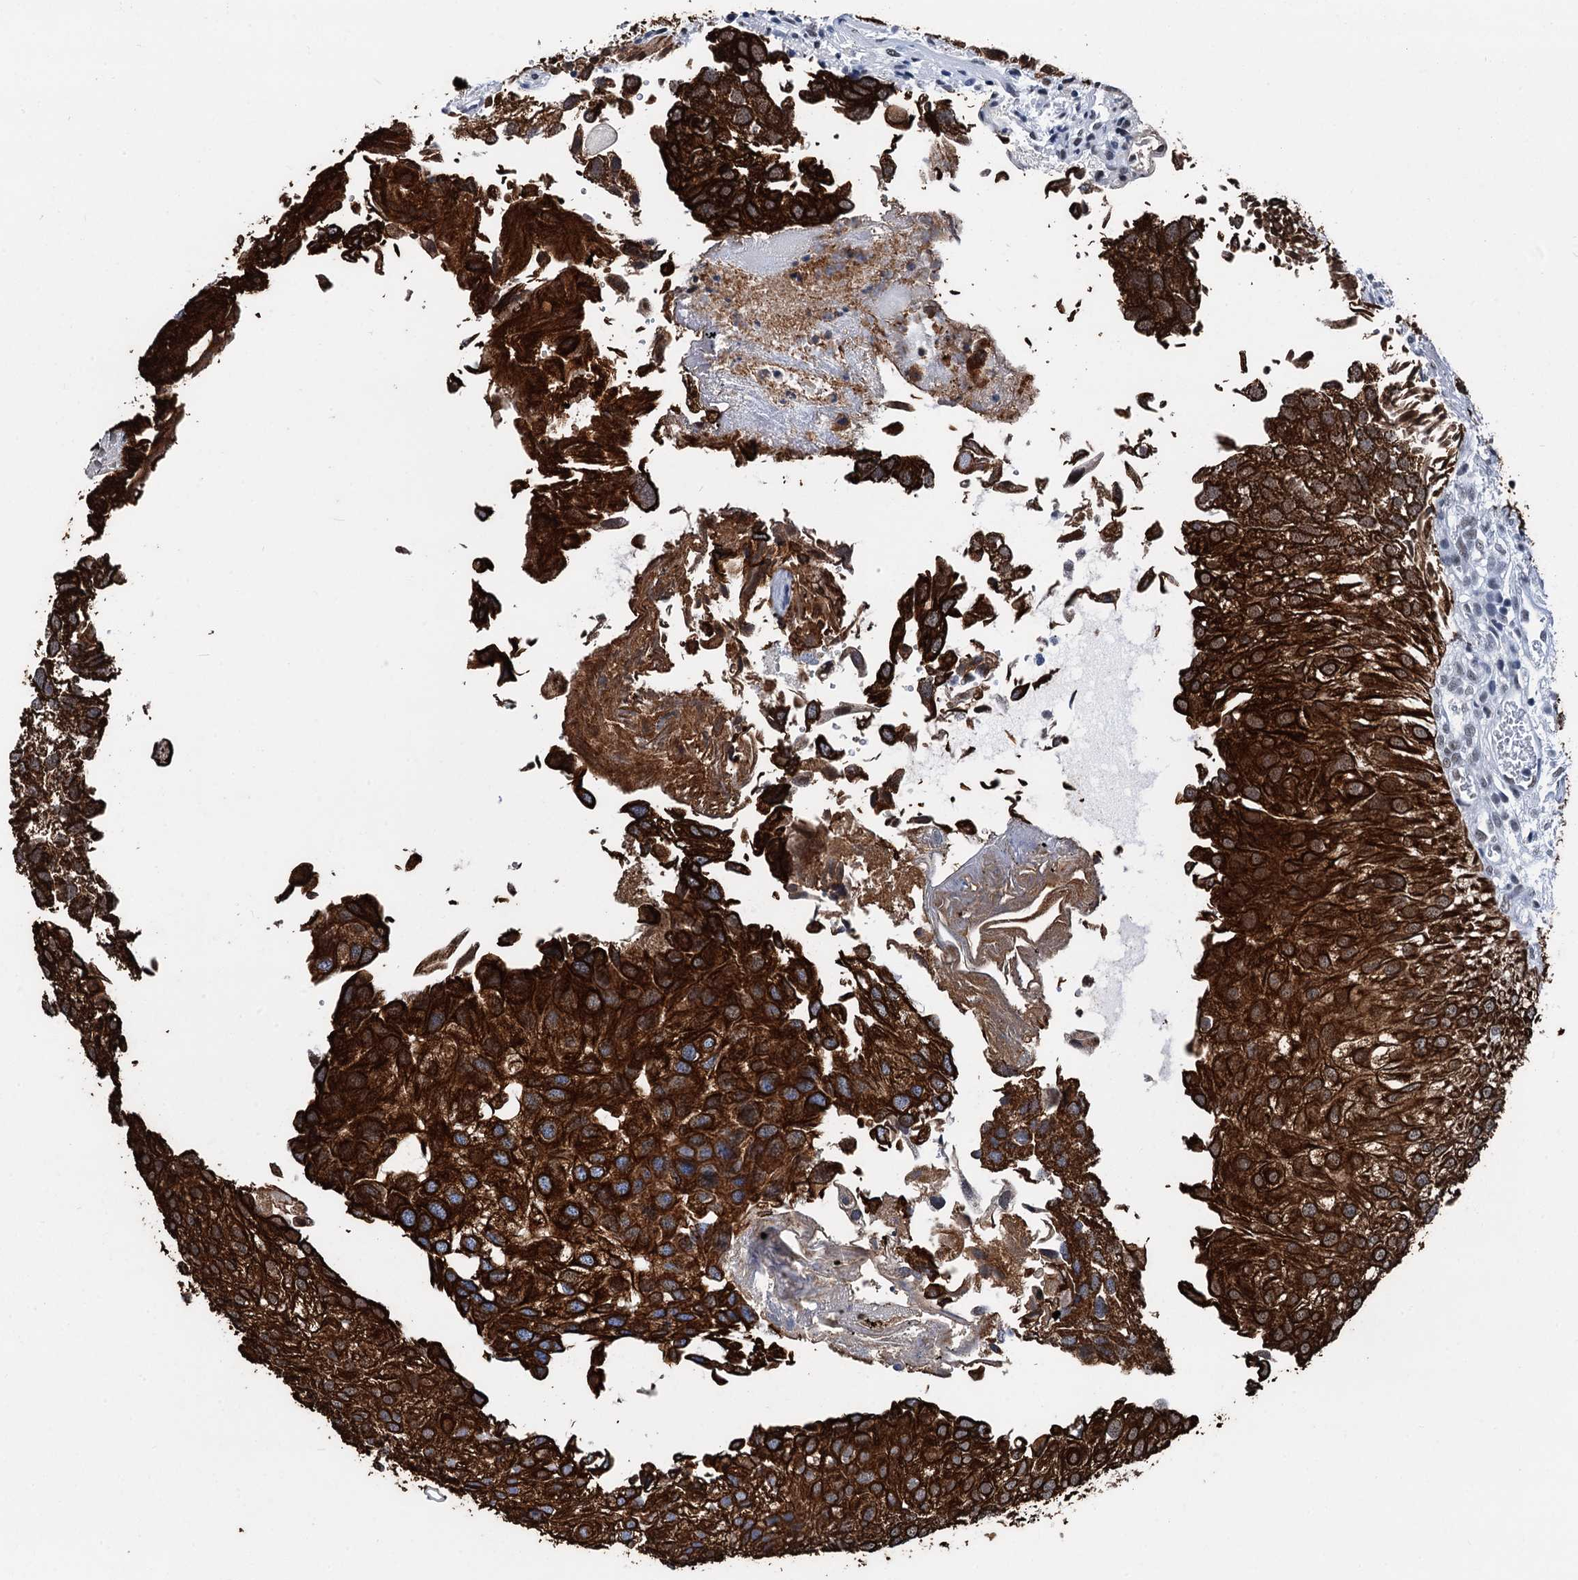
{"staining": {"intensity": "strong", "quantity": ">75%", "location": "cytoplasmic/membranous"}, "tissue": "urothelial cancer", "cell_type": "Tumor cells", "image_type": "cancer", "snomed": [{"axis": "morphology", "description": "Urothelial carcinoma, Low grade"}, {"axis": "topography", "description": "Urinary bladder"}], "caption": "Brown immunohistochemical staining in low-grade urothelial carcinoma reveals strong cytoplasmic/membranous staining in about >75% of tumor cells.", "gene": "DDX23", "patient": {"sex": "female", "age": 89}}